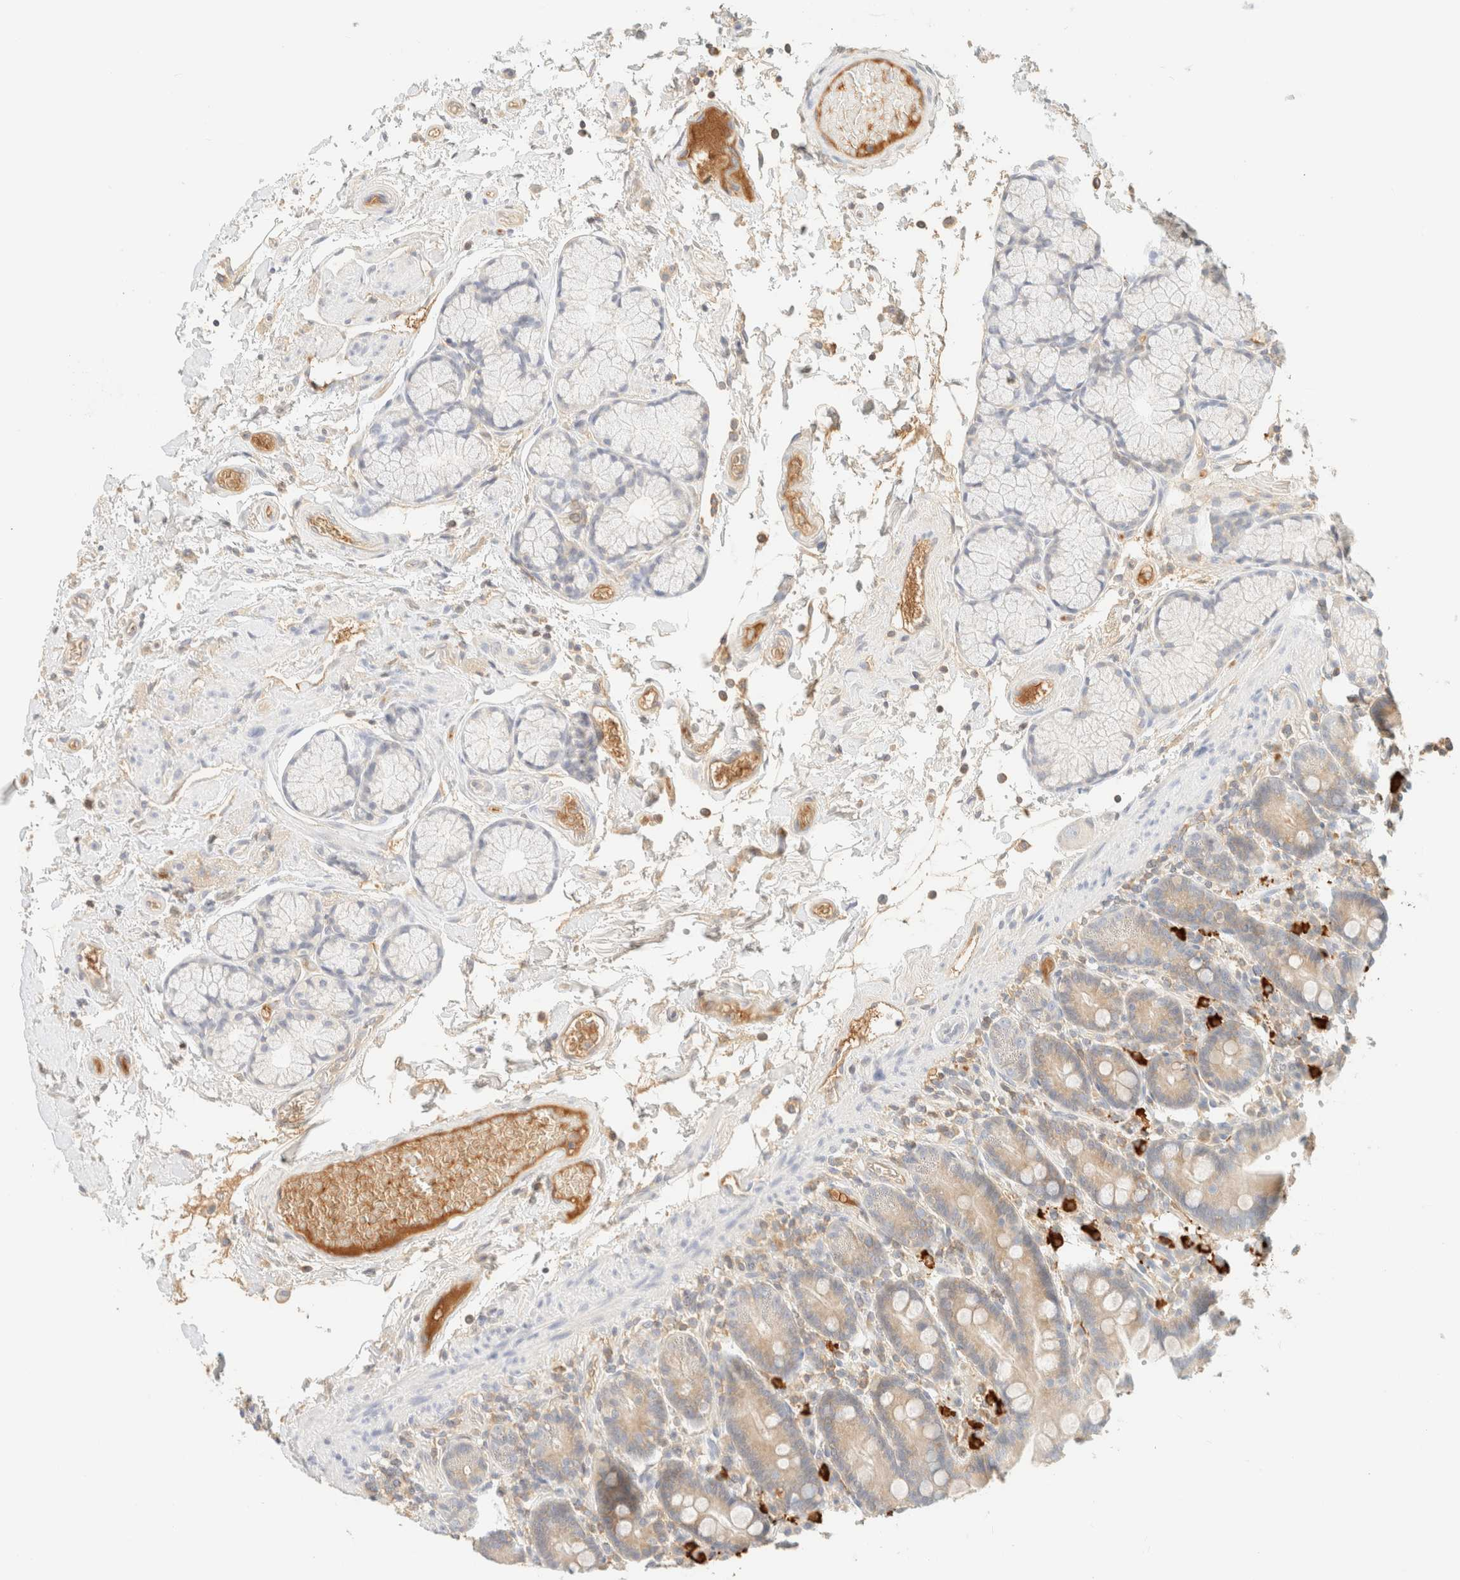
{"staining": {"intensity": "weak", "quantity": "<25%", "location": "cytoplasmic/membranous"}, "tissue": "duodenum", "cell_type": "Glandular cells", "image_type": "normal", "snomed": [{"axis": "morphology", "description": "Normal tissue, NOS"}, {"axis": "topography", "description": "Small intestine, NOS"}], "caption": "A histopathology image of duodenum stained for a protein exhibits no brown staining in glandular cells. The staining was performed using DAB (3,3'-diaminobenzidine) to visualize the protein expression in brown, while the nuclei were stained in blue with hematoxylin (Magnification: 20x).", "gene": "FHOD1", "patient": {"sex": "female", "age": 71}}